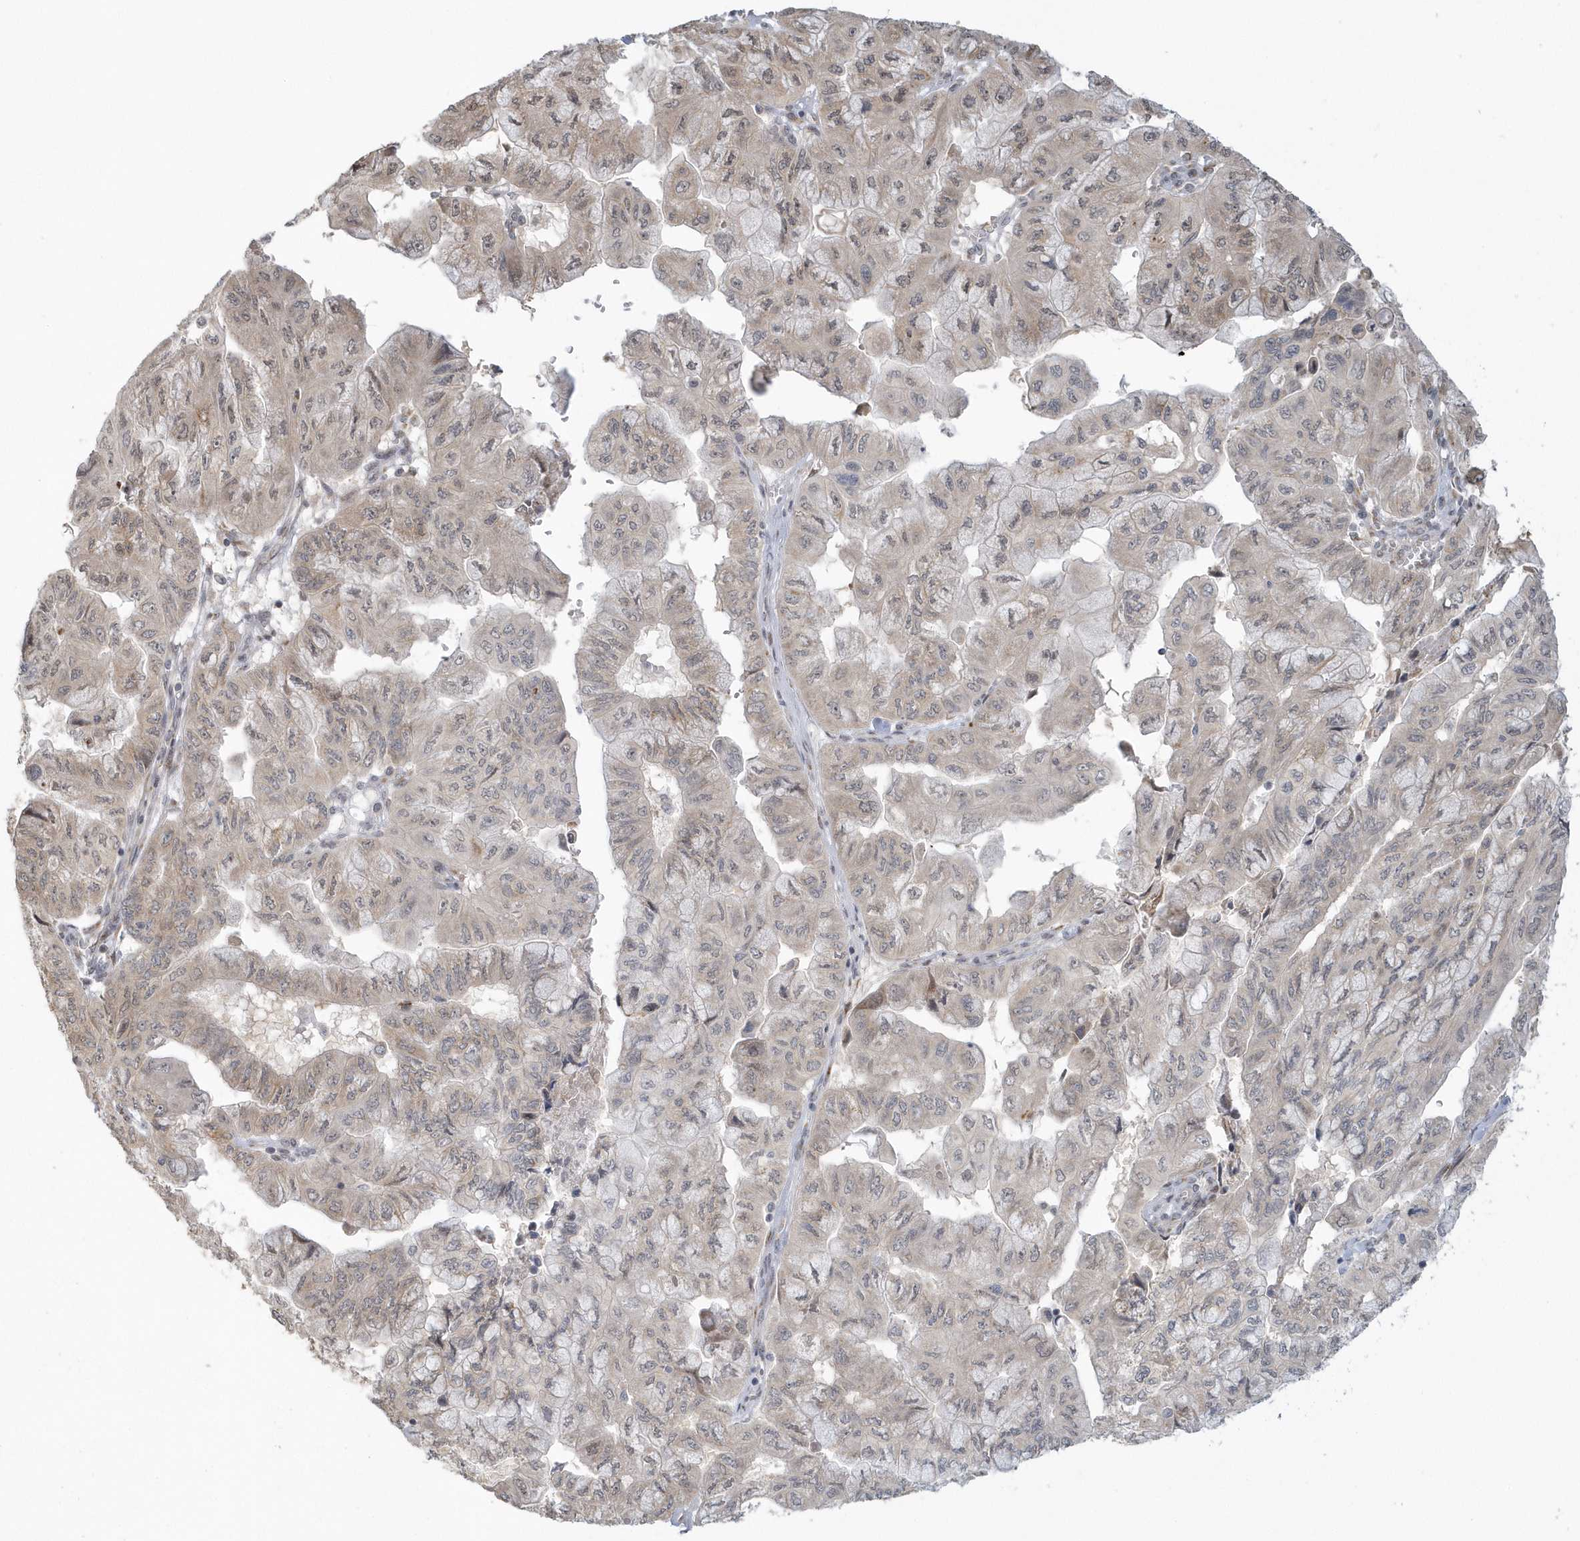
{"staining": {"intensity": "weak", "quantity": "<25%", "location": "cytoplasmic/membranous"}, "tissue": "pancreatic cancer", "cell_type": "Tumor cells", "image_type": "cancer", "snomed": [{"axis": "morphology", "description": "Adenocarcinoma, NOS"}, {"axis": "topography", "description": "Pancreas"}], "caption": "A high-resolution photomicrograph shows immunohistochemistry (IHC) staining of pancreatic adenocarcinoma, which displays no significant staining in tumor cells.", "gene": "DHFR", "patient": {"sex": "male", "age": 51}}